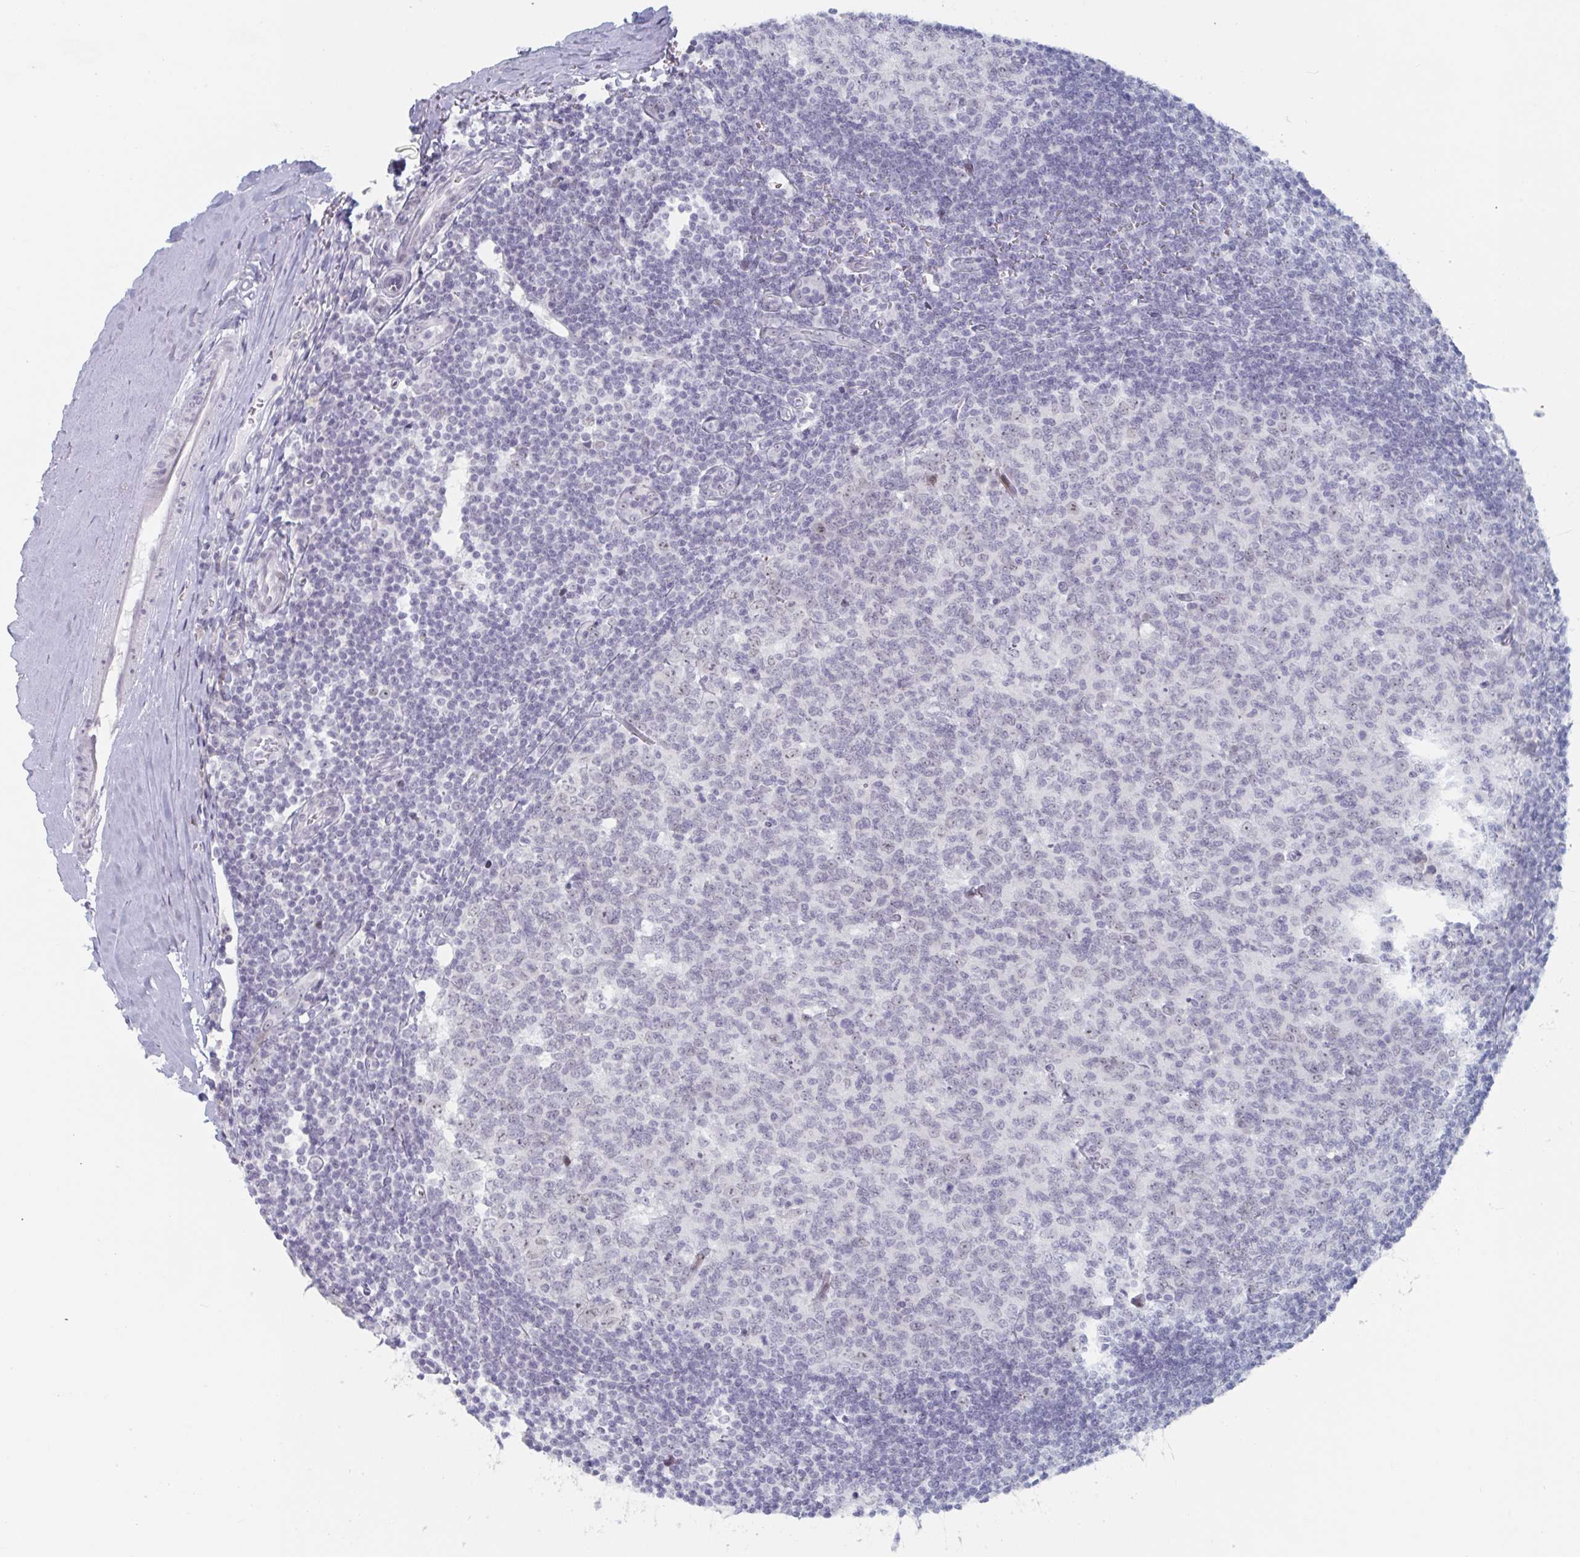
{"staining": {"intensity": "negative", "quantity": "none", "location": "none"}, "tissue": "tonsil", "cell_type": "Germinal center cells", "image_type": "normal", "snomed": [{"axis": "morphology", "description": "Normal tissue, NOS"}, {"axis": "topography", "description": "Tonsil"}], "caption": "The photomicrograph demonstrates no significant staining in germinal center cells of tonsil. (Stains: DAB immunohistochemistry (IHC) with hematoxylin counter stain, Microscopy: brightfield microscopy at high magnification).", "gene": "NR1H2", "patient": {"sex": "male", "age": 27}}